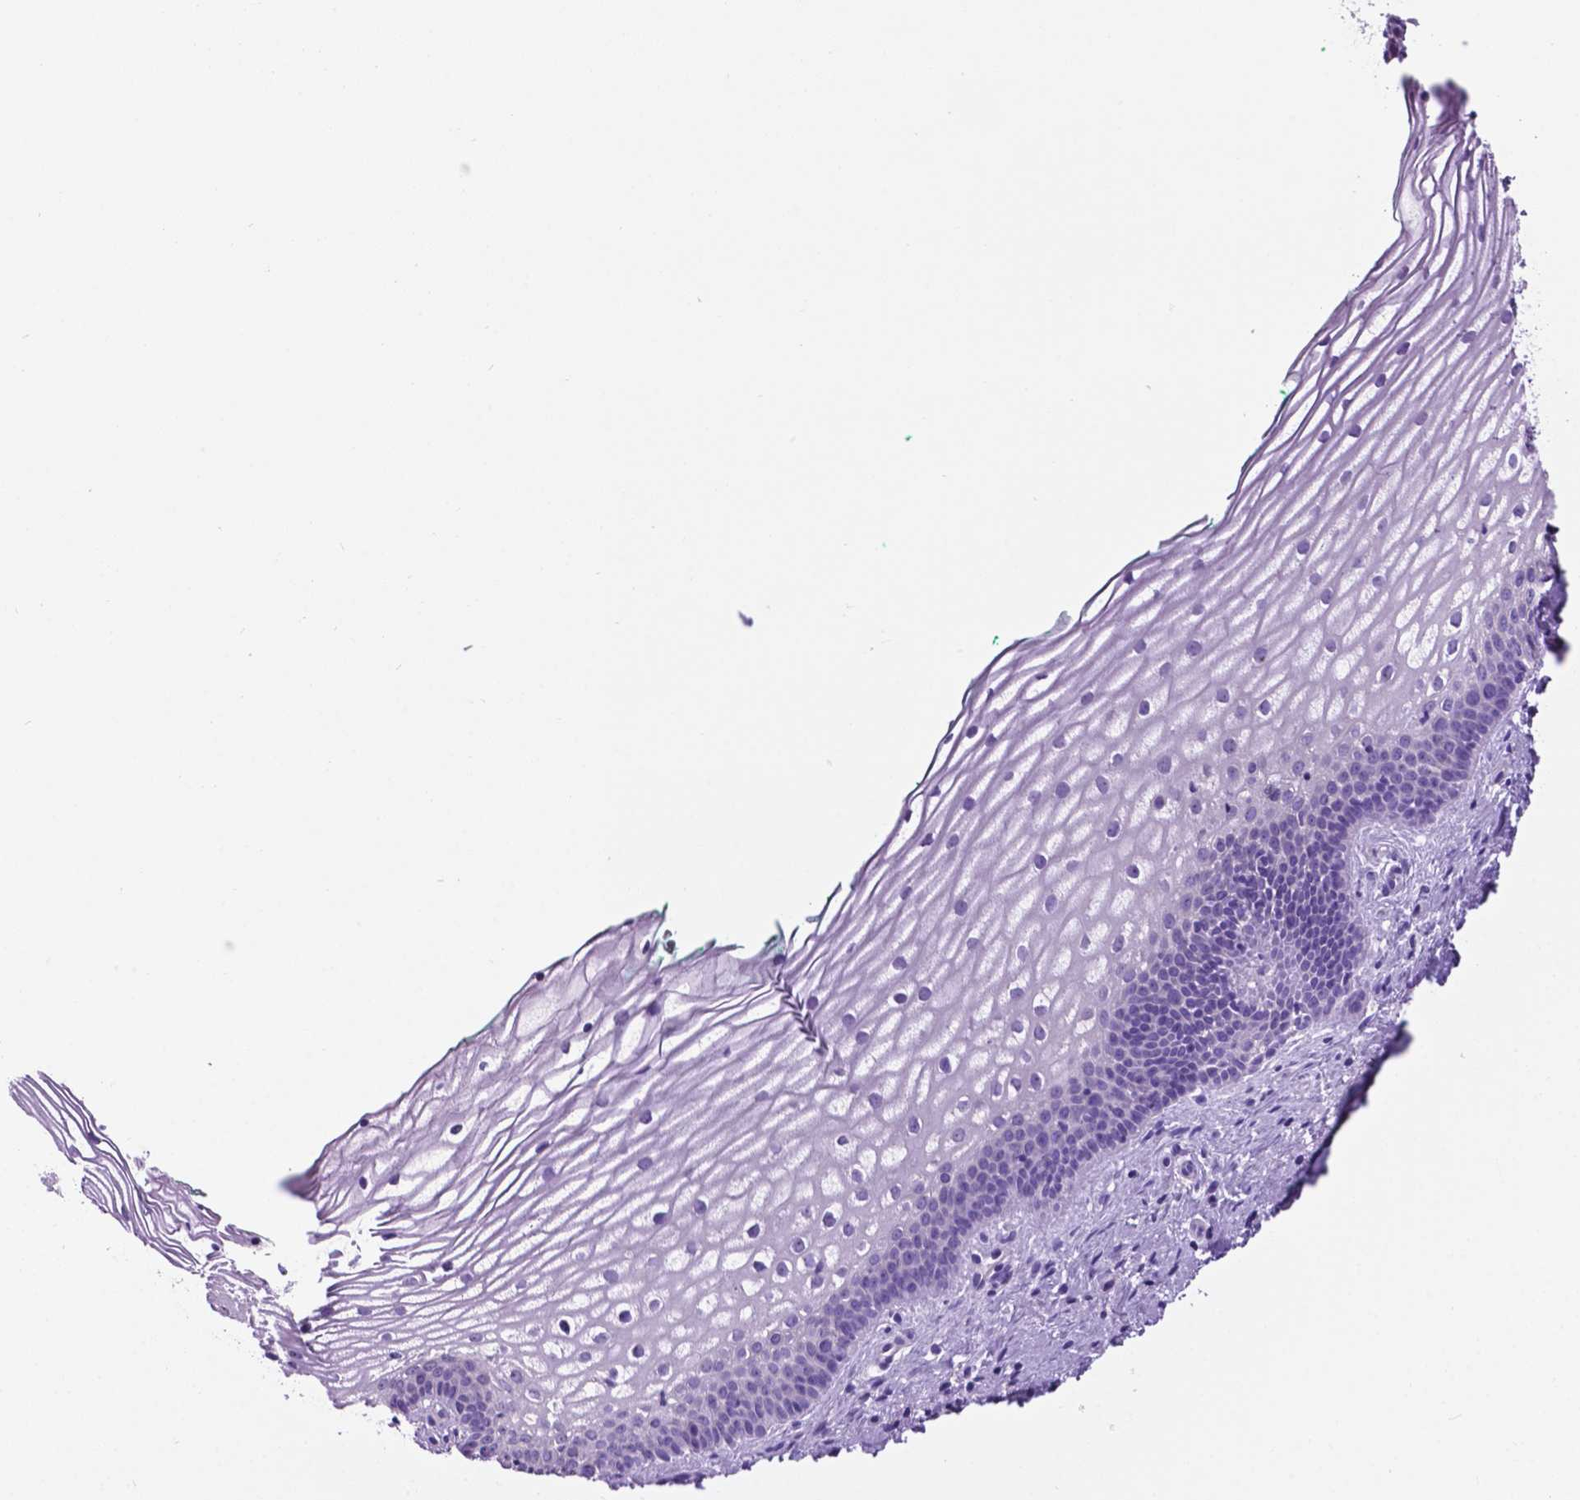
{"staining": {"intensity": "negative", "quantity": "none", "location": "none"}, "tissue": "vagina", "cell_type": "Squamous epithelial cells", "image_type": "normal", "snomed": [{"axis": "morphology", "description": "Normal tissue, NOS"}, {"axis": "topography", "description": "Vagina"}], "caption": "Image shows no significant protein staining in squamous epithelial cells of normal vagina.", "gene": "SPDYA", "patient": {"sex": "female", "age": 44}}